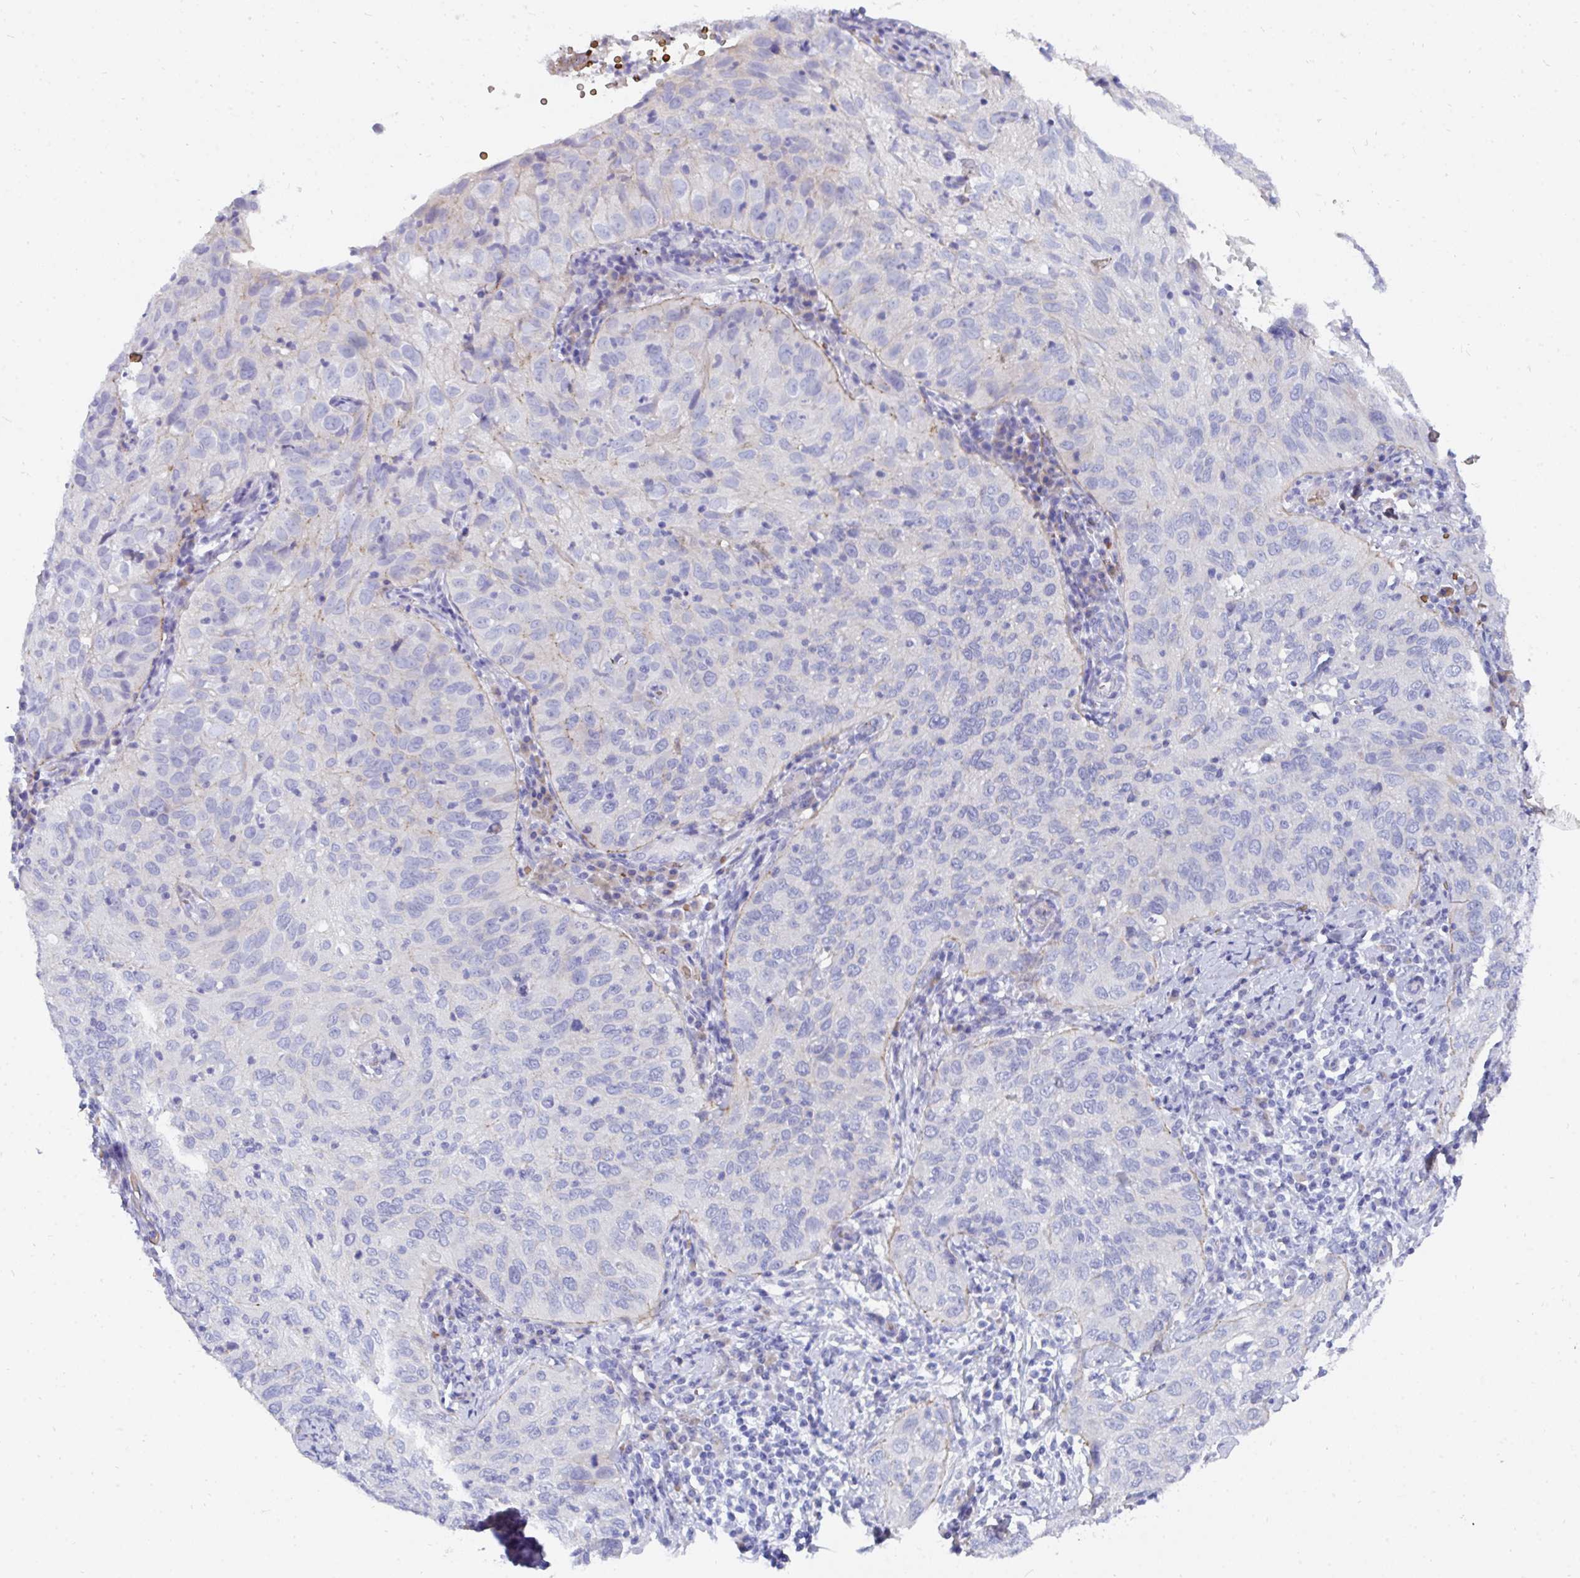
{"staining": {"intensity": "negative", "quantity": "none", "location": "none"}, "tissue": "cervical cancer", "cell_type": "Tumor cells", "image_type": "cancer", "snomed": [{"axis": "morphology", "description": "Squamous cell carcinoma, NOS"}, {"axis": "topography", "description": "Cervix"}], "caption": "A high-resolution histopathology image shows IHC staining of cervical cancer, which reveals no significant staining in tumor cells.", "gene": "MROH2B", "patient": {"sex": "female", "age": 52}}